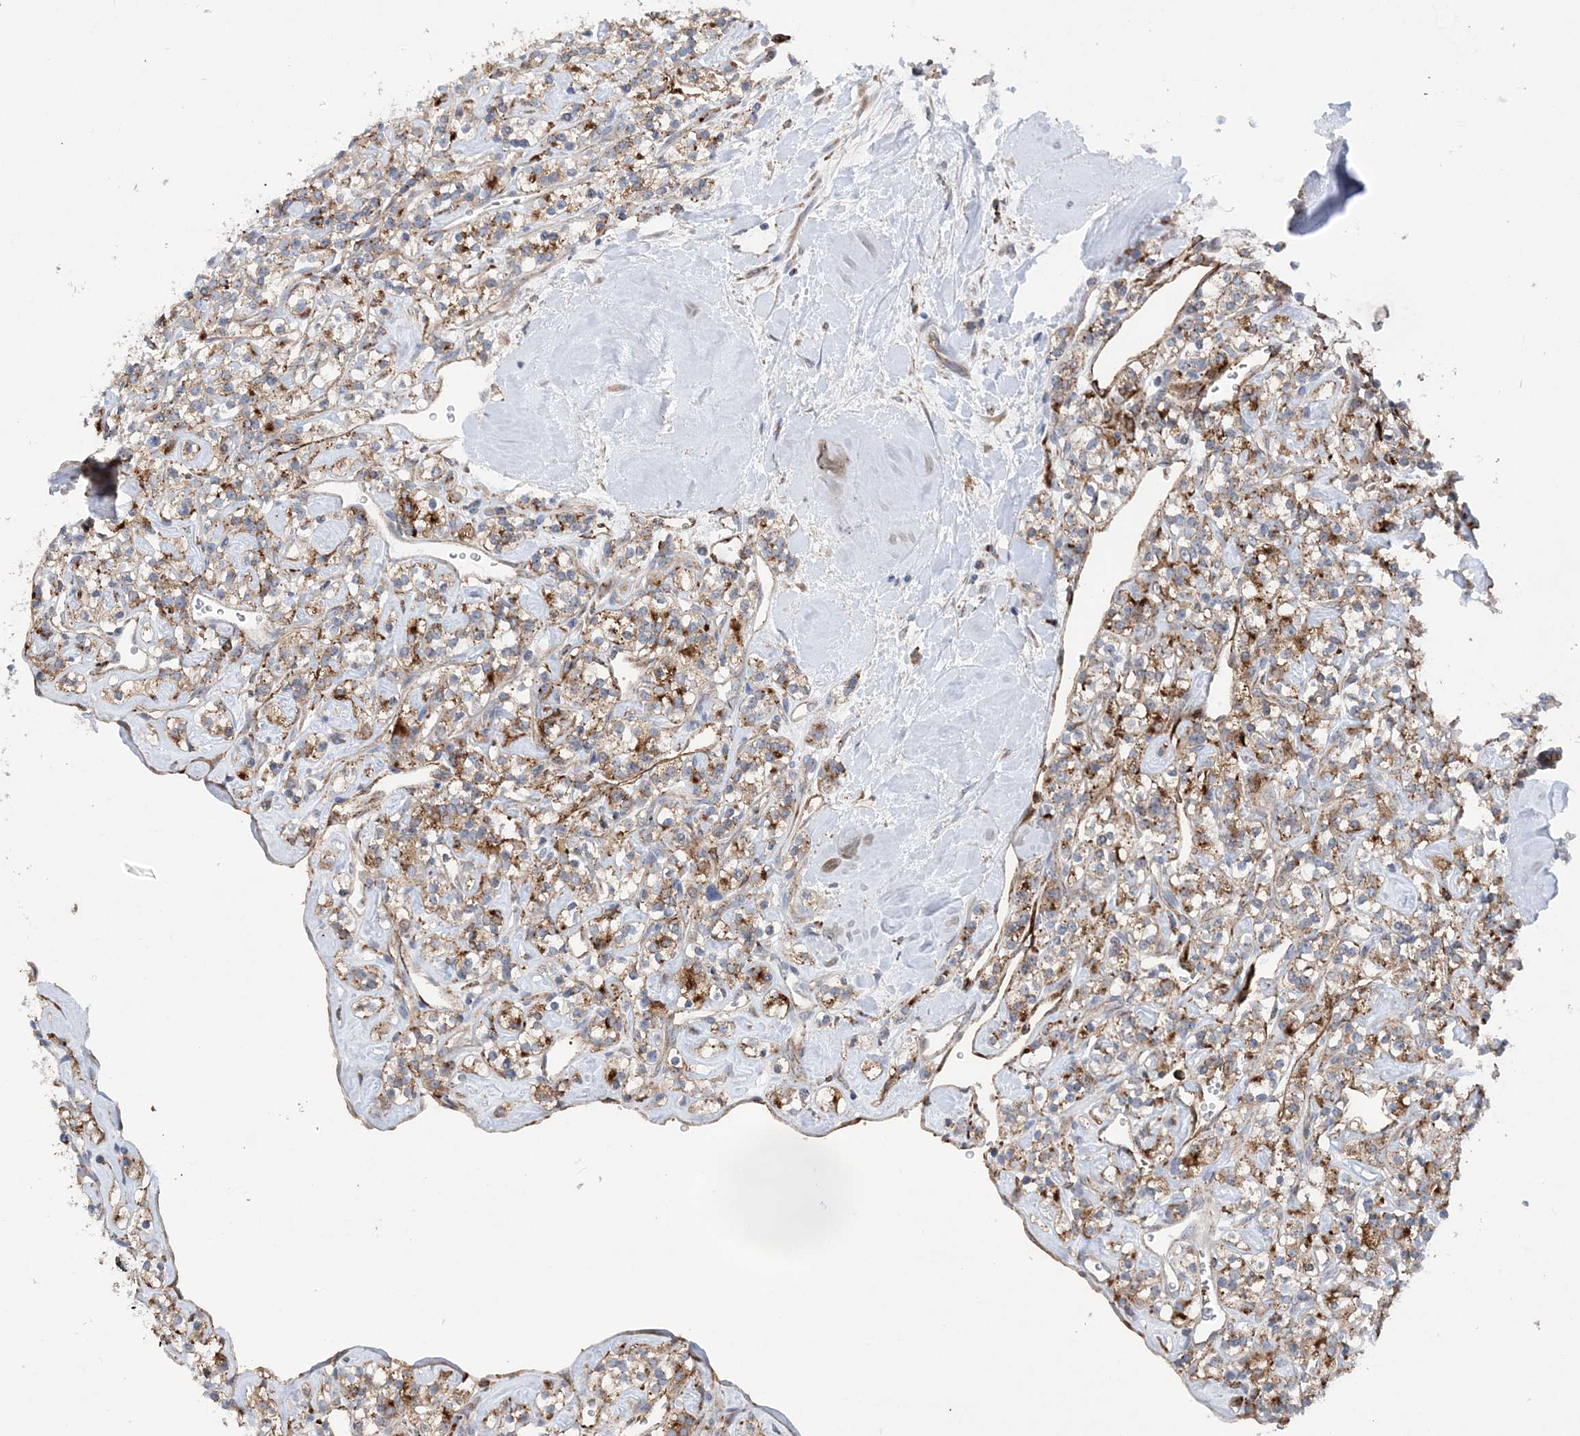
{"staining": {"intensity": "moderate", "quantity": "25%-75%", "location": "cytoplasmic/membranous"}, "tissue": "renal cancer", "cell_type": "Tumor cells", "image_type": "cancer", "snomed": [{"axis": "morphology", "description": "Adenocarcinoma, NOS"}, {"axis": "topography", "description": "Kidney"}], "caption": "Moderate cytoplasmic/membranous protein expression is present in approximately 25%-75% of tumor cells in renal adenocarcinoma. (DAB (3,3'-diaminobenzidine) = brown stain, brightfield microscopy at high magnification).", "gene": "PTTG1IP", "patient": {"sex": "male", "age": 77}}